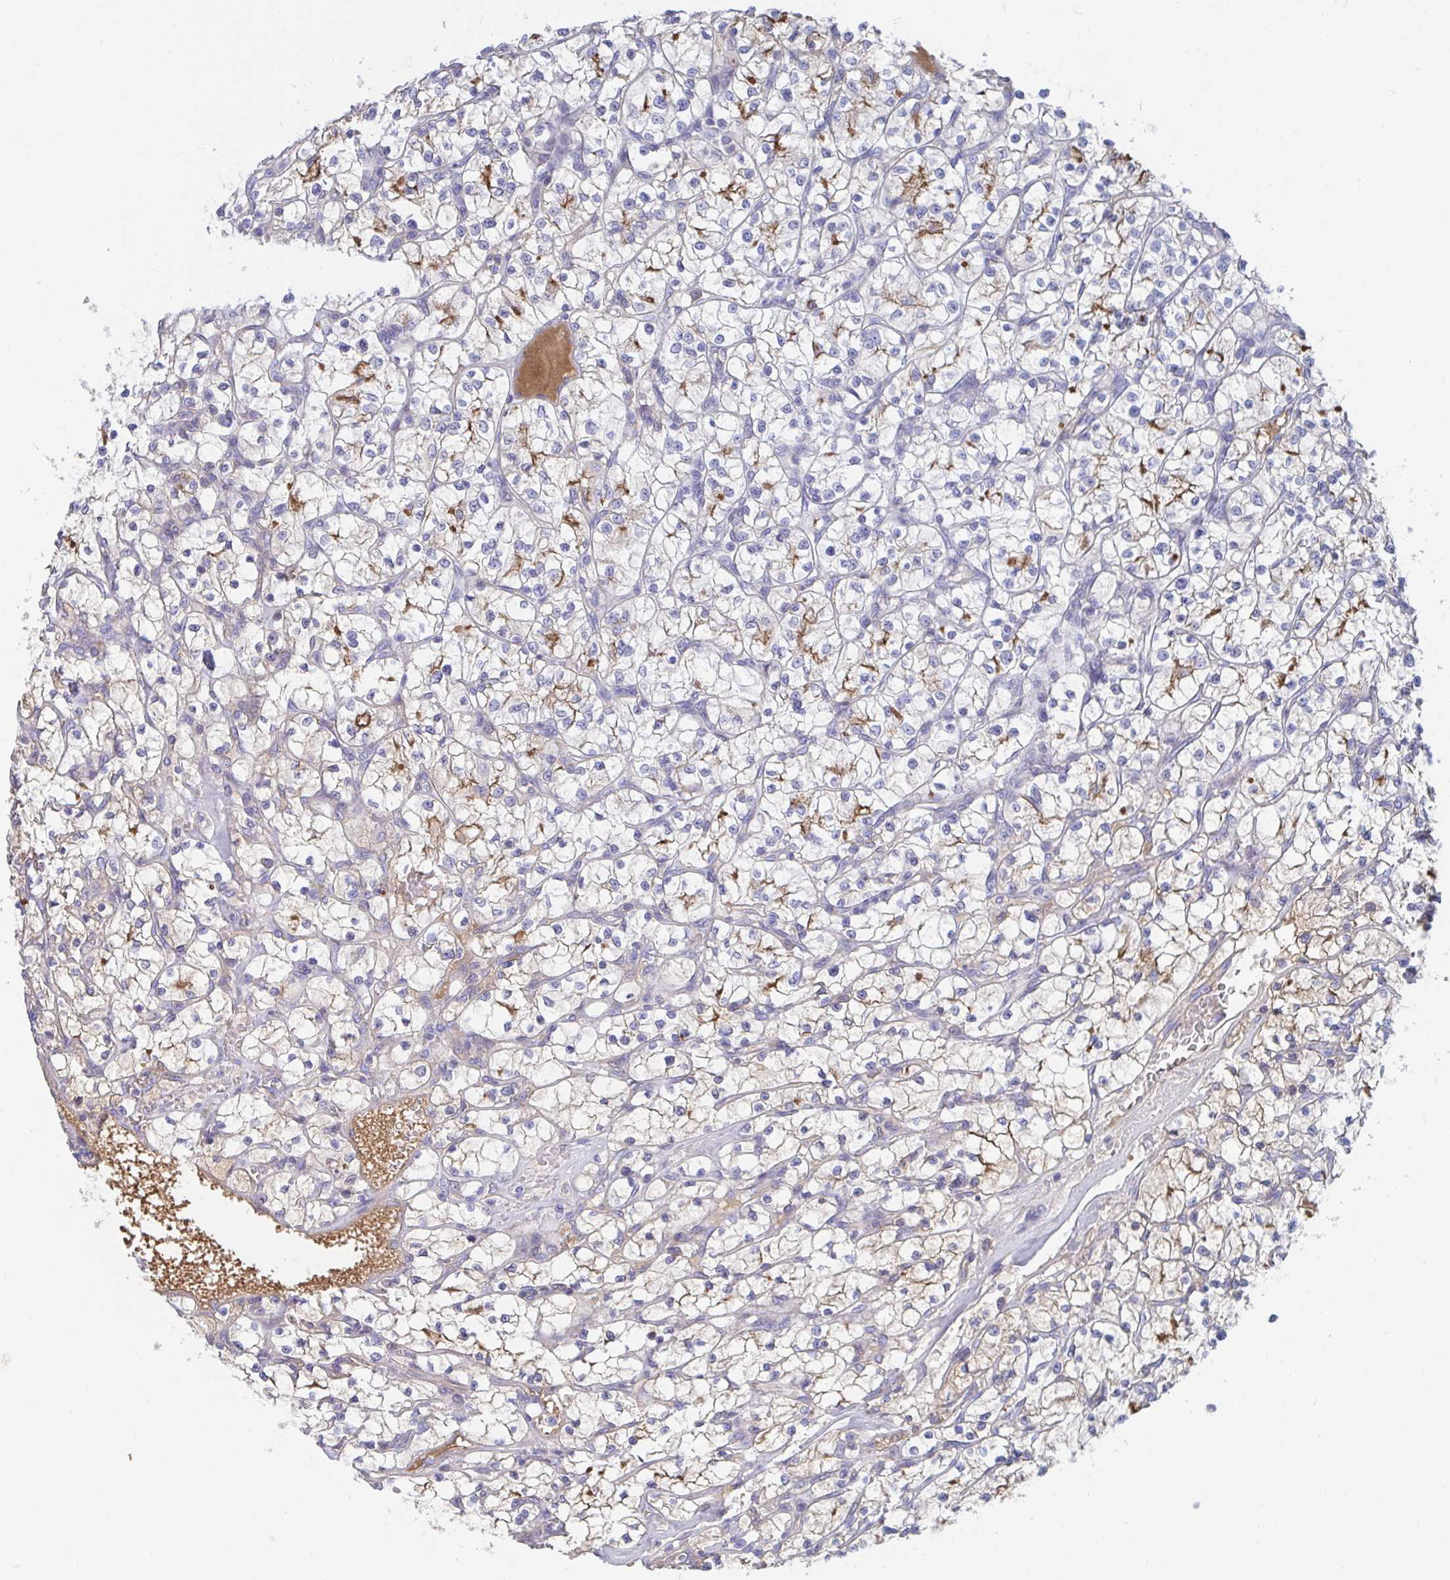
{"staining": {"intensity": "moderate", "quantity": "<25%", "location": "cytoplasmic/membranous"}, "tissue": "renal cancer", "cell_type": "Tumor cells", "image_type": "cancer", "snomed": [{"axis": "morphology", "description": "Adenocarcinoma, NOS"}, {"axis": "topography", "description": "Kidney"}], "caption": "Adenocarcinoma (renal) tissue reveals moderate cytoplasmic/membranous positivity in about <25% of tumor cells Using DAB (brown) and hematoxylin (blue) stains, captured at high magnification using brightfield microscopy.", "gene": "TNFAIP6", "patient": {"sex": "female", "age": 64}}